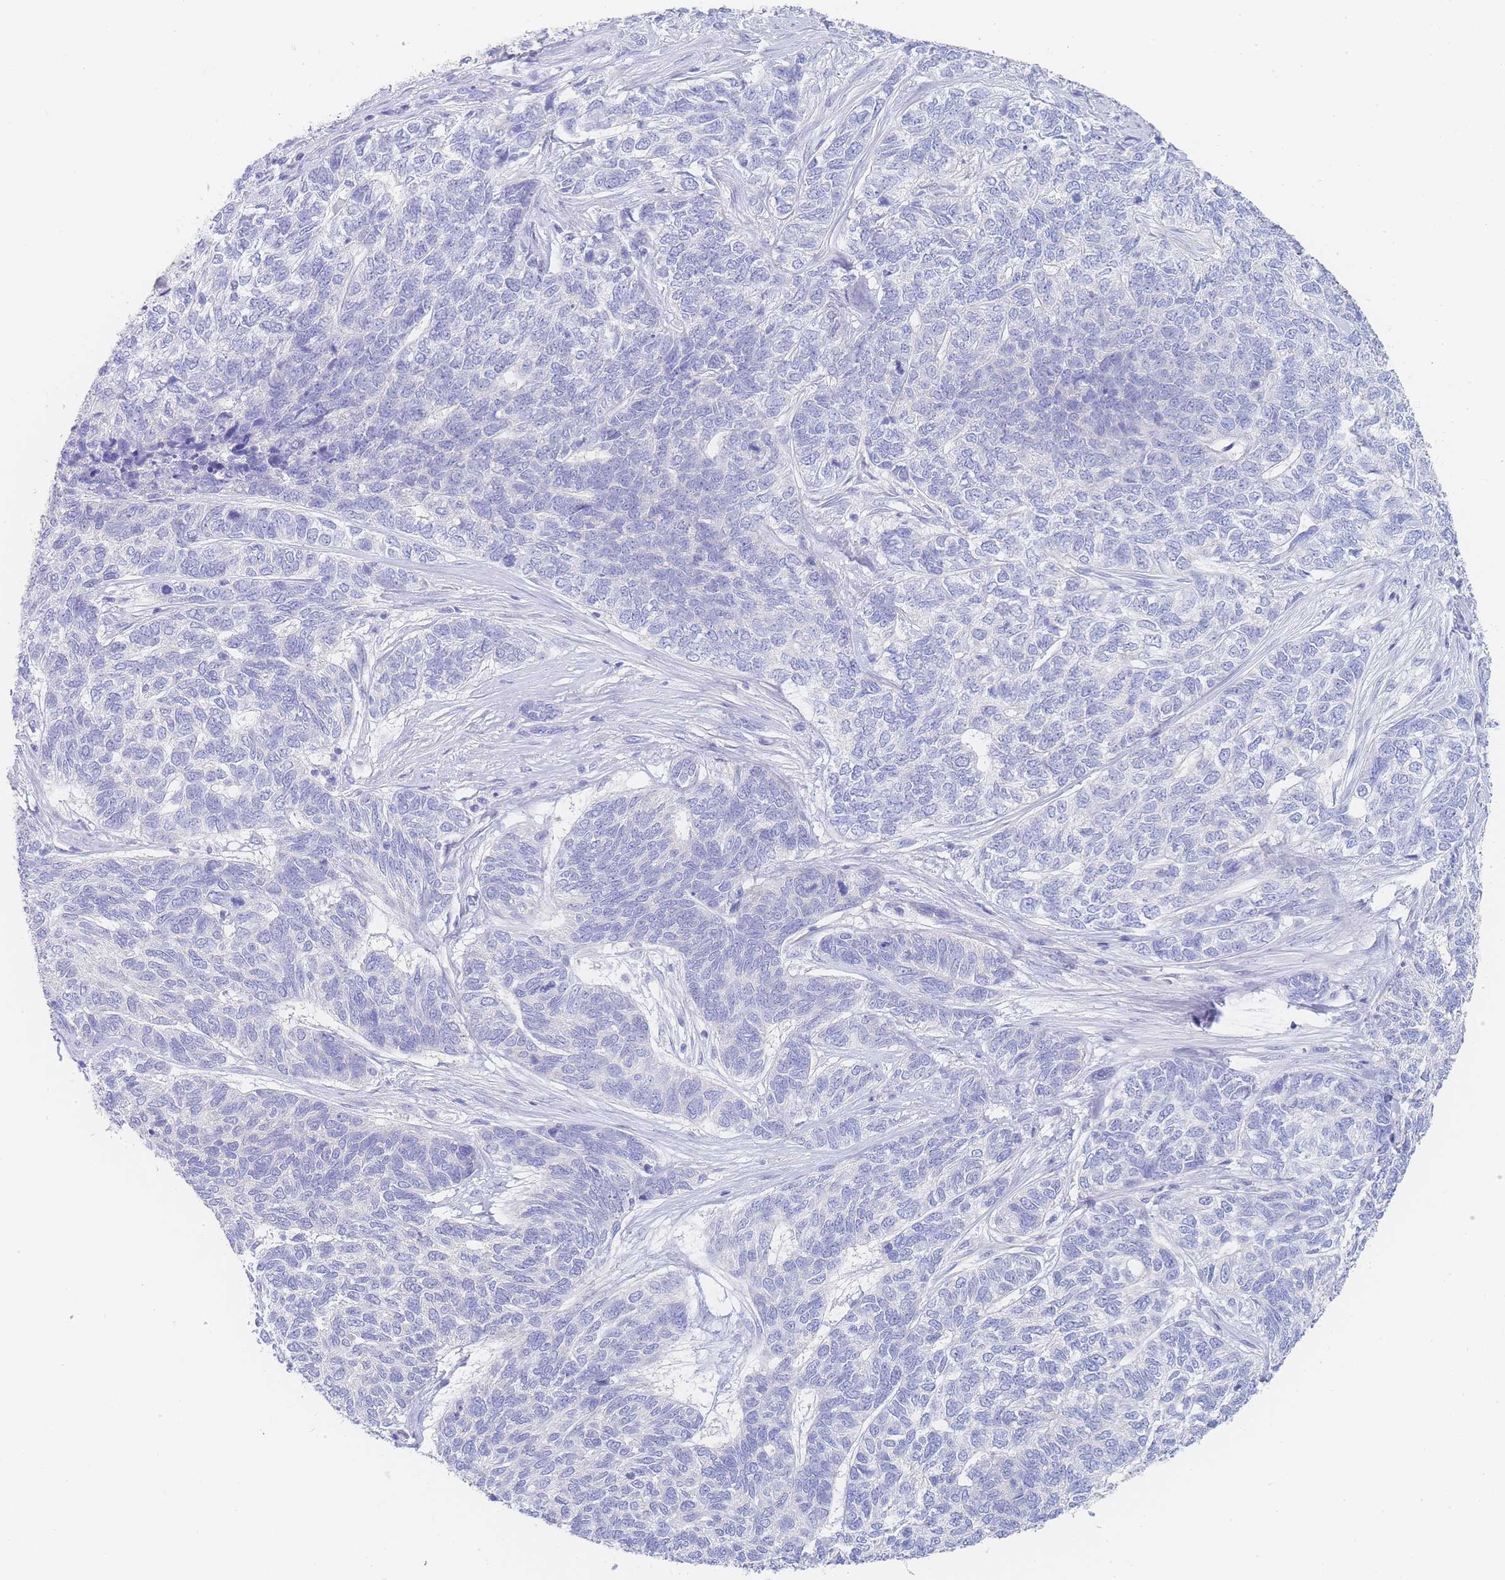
{"staining": {"intensity": "negative", "quantity": "none", "location": "none"}, "tissue": "skin cancer", "cell_type": "Tumor cells", "image_type": "cancer", "snomed": [{"axis": "morphology", "description": "Basal cell carcinoma"}, {"axis": "topography", "description": "Skin"}], "caption": "The photomicrograph demonstrates no staining of tumor cells in skin cancer.", "gene": "LZTFL1", "patient": {"sex": "female", "age": 65}}